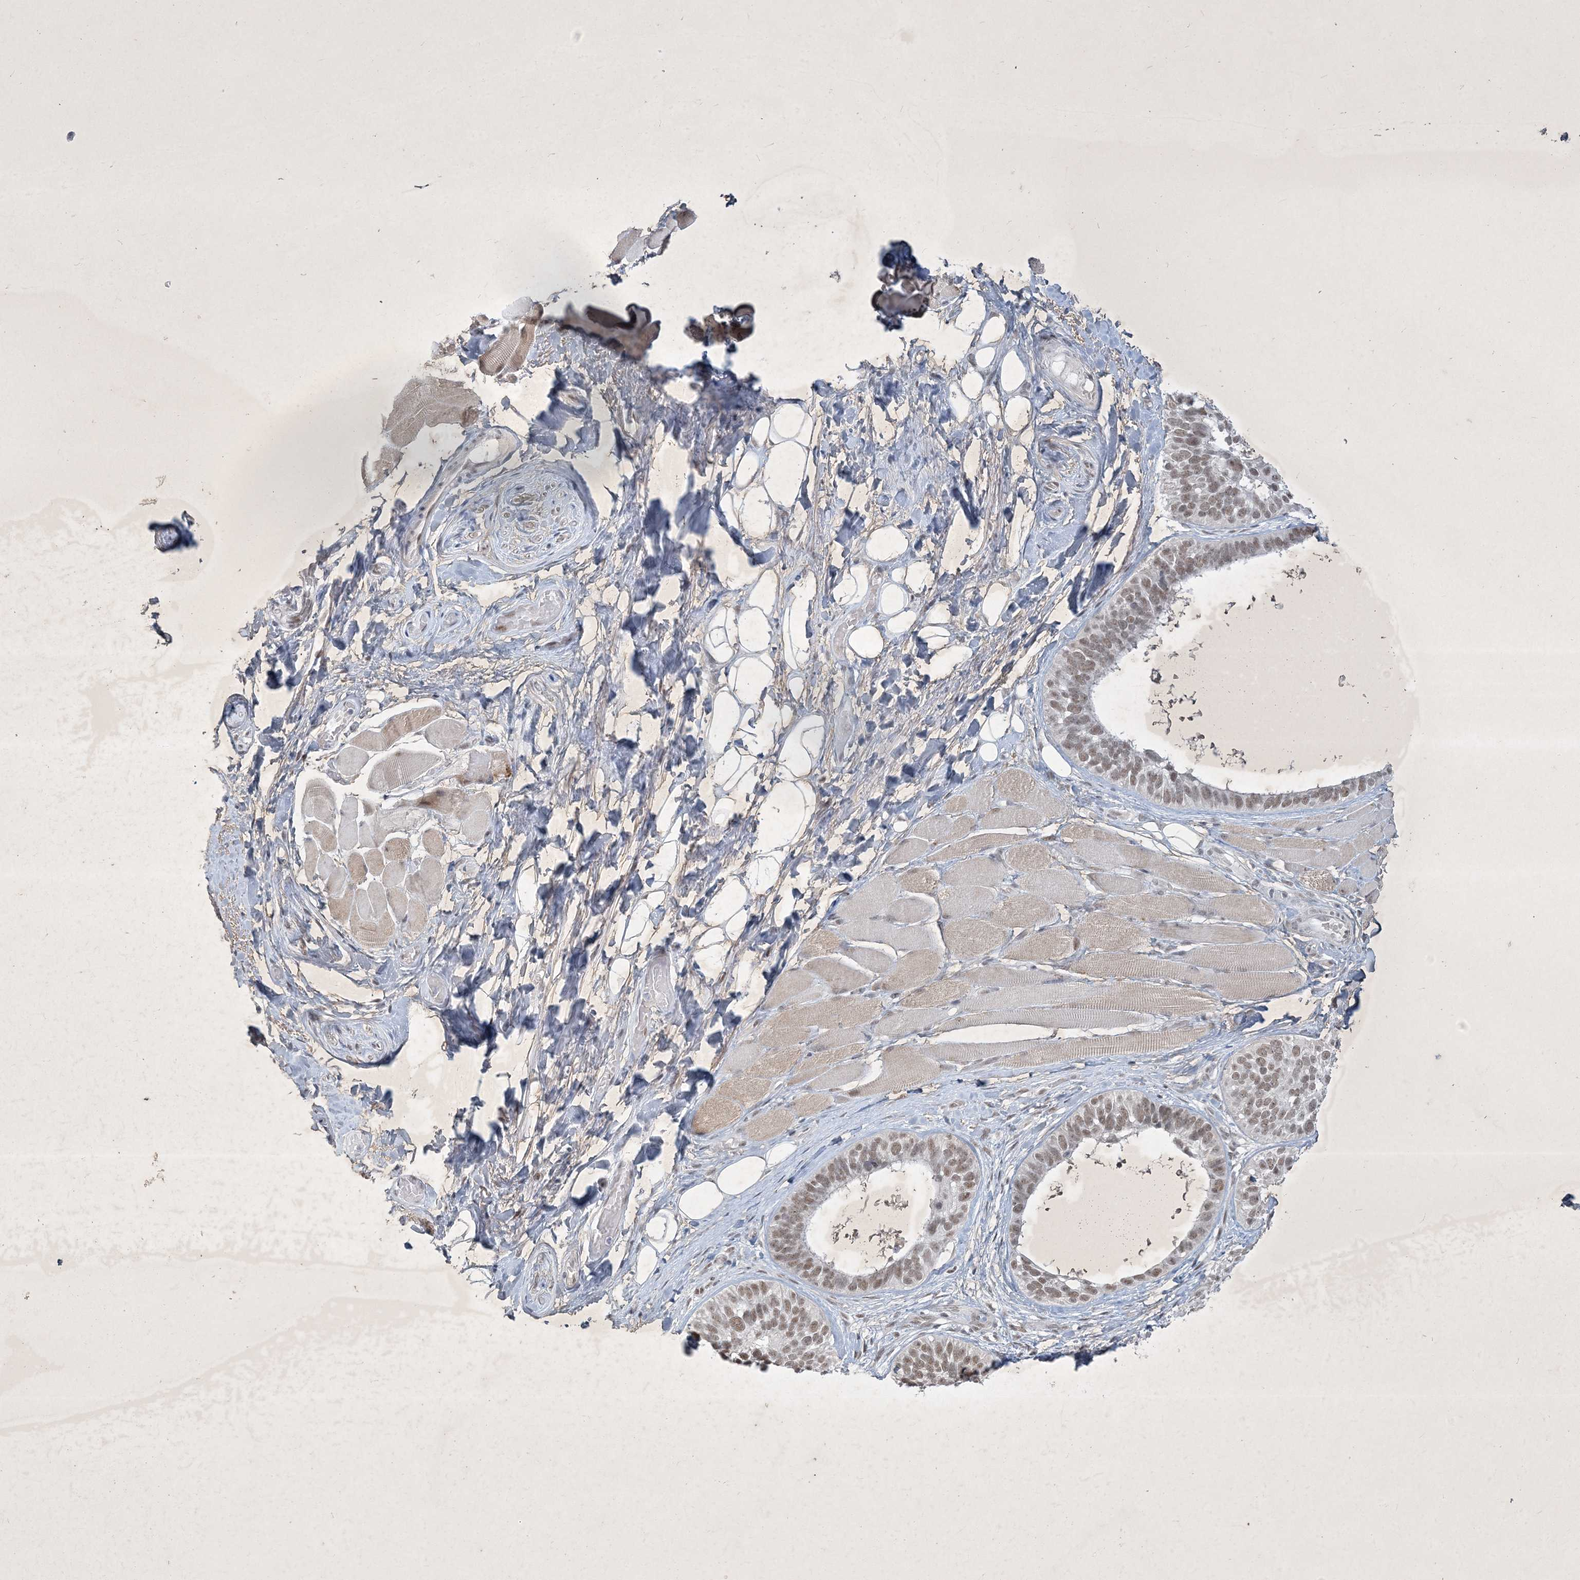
{"staining": {"intensity": "weak", "quantity": ">75%", "location": "nuclear"}, "tissue": "skin cancer", "cell_type": "Tumor cells", "image_type": "cancer", "snomed": [{"axis": "morphology", "description": "Basal cell carcinoma"}, {"axis": "topography", "description": "Skin"}], "caption": "Immunohistochemistry of human skin basal cell carcinoma shows low levels of weak nuclear positivity in about >75% of tumor cells.", "gene": "ZBTB9", "patient": {"sex": "male", "age": 62}}